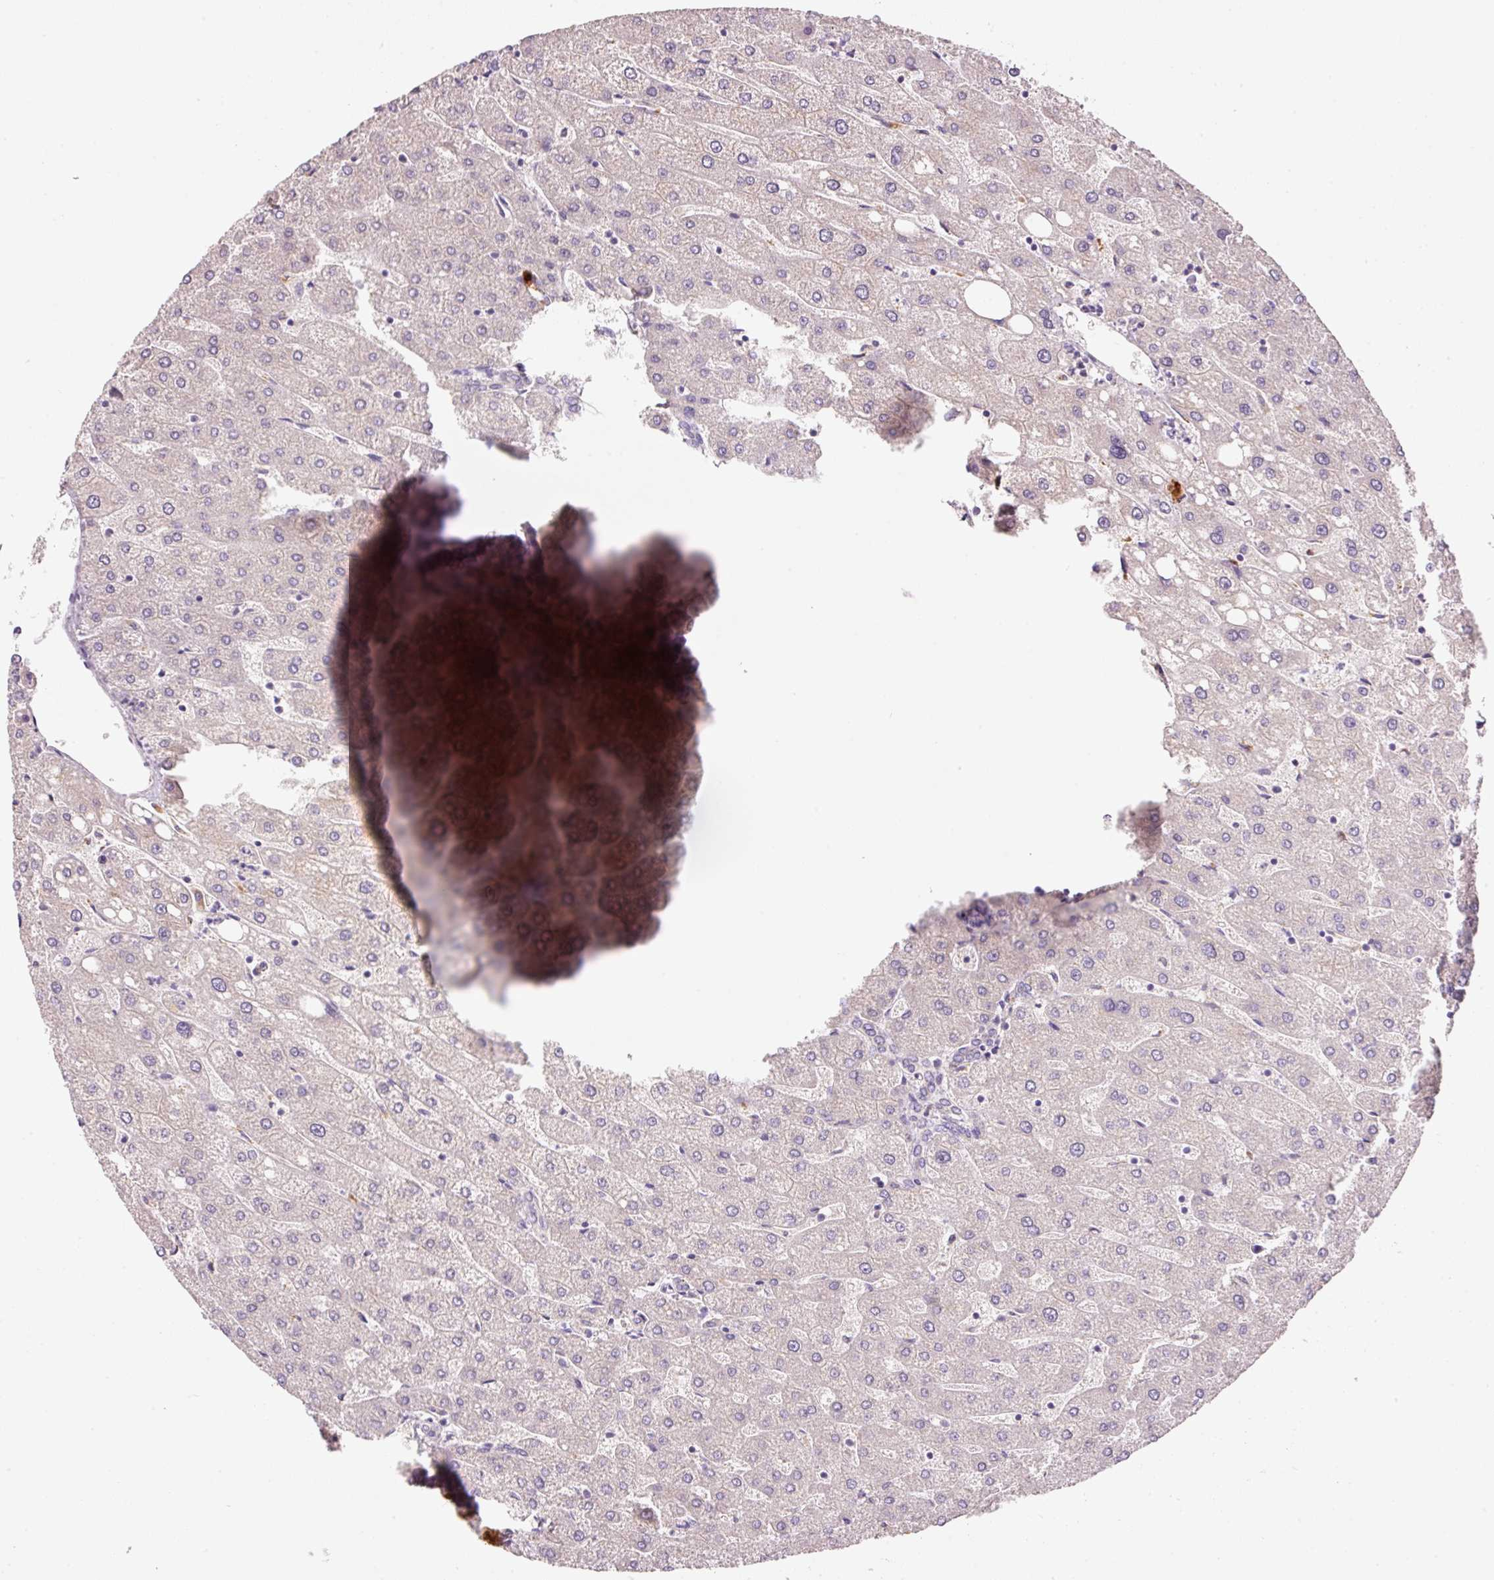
{"staining": {"intensity": "negative", "quantity": "none", "location": "none"}, "tissue": "liver", "cell_type": "Cholangiocytes", "image_type": "normal", "snomed": [{"axis": "morphology", "description": "Normal tissue, NOS"}, {"axis": "topography", "description": "Liver"}], "caption": "This is an immunohistochemistry (IHC) micrograph of benign human liver. There is no expression in cholangiocytes.", "gene": "TENT5C", "patient": {"sex": "male", "age": 67}}